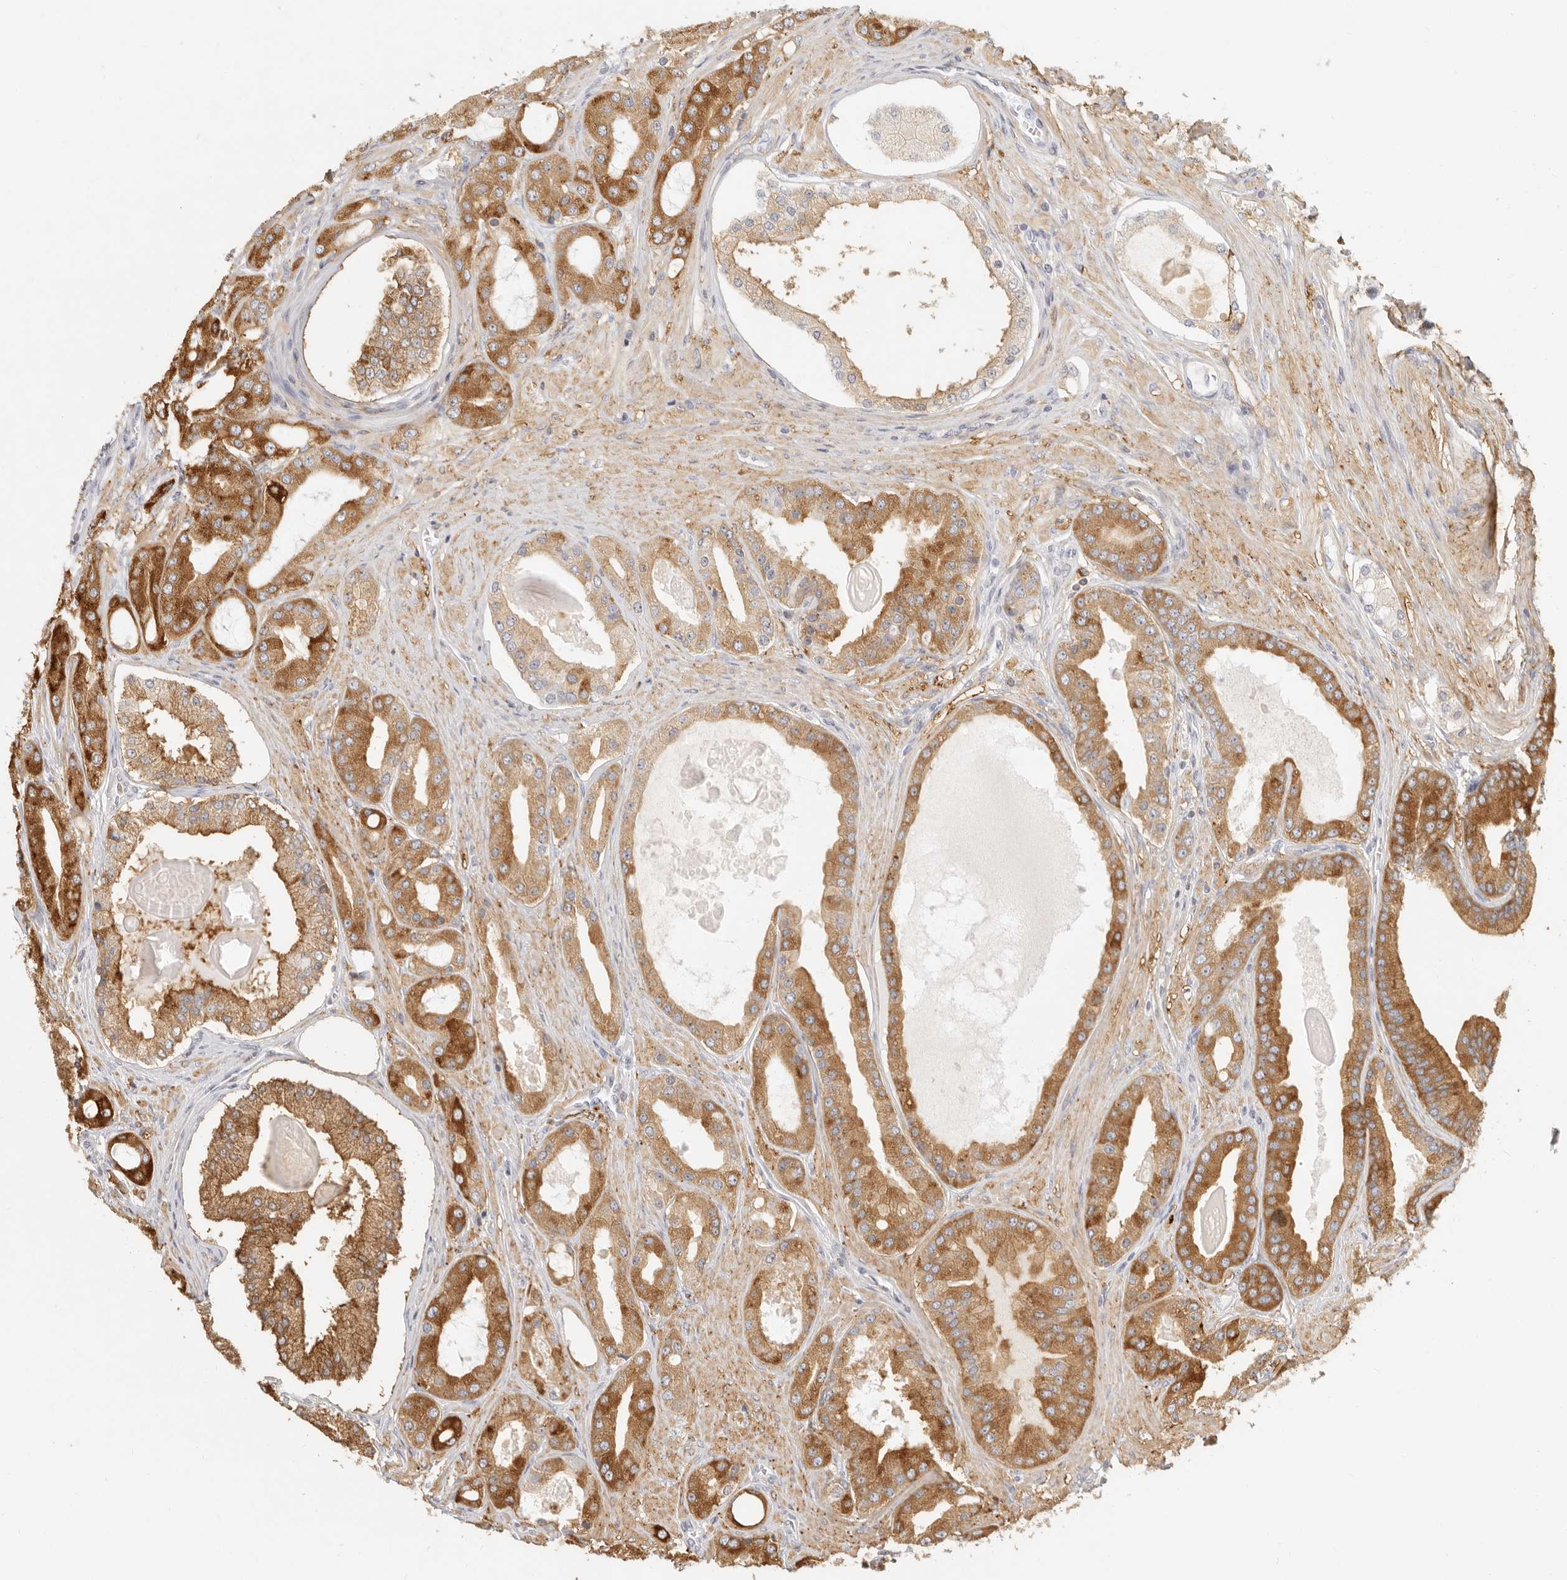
{"staining": {"intensity": "moderate", "quantity": ">75%", "location": "cytoplasmic/membranous"}, "tissue": "prostate cancer", "cell_type": "Tumor cells", "image_type": "cancer", "snomed": [{"axis": "morphology", "description": "Adenocarcinoma, High grade"}, {"axis": "topography", "description": "Prostate"}], "caption": "An image of prostate high-grade adenocarcinoma stained for a protein reveals moderate cytoplasmic/membranous brown staining in tumor cells.", "gene": "NIBAN1", "patient": {"sex": "male", "age": 60}}